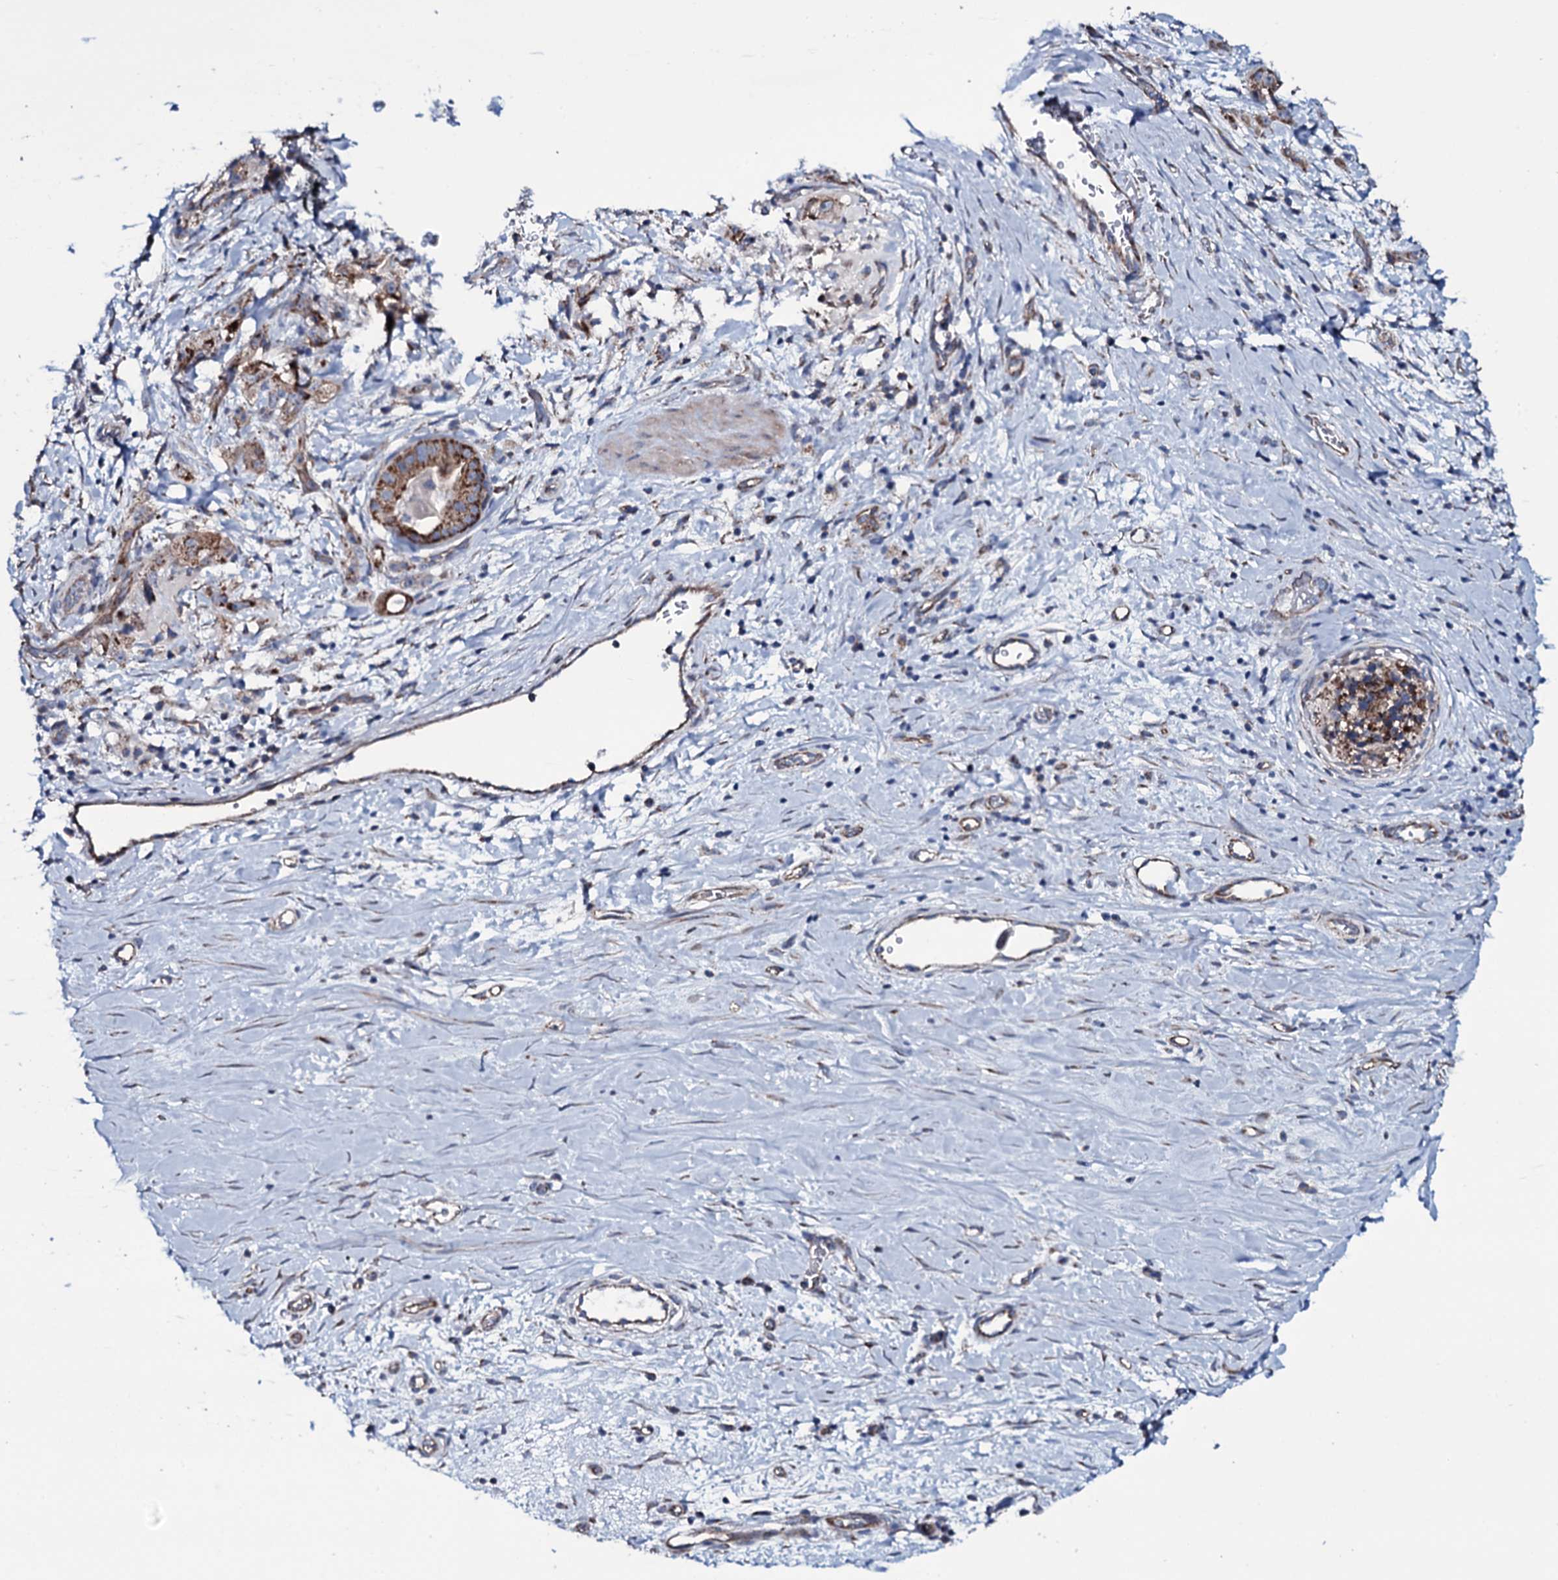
{"staining": {"intensity": "moderate", "quantity": ">75%", "location": "cytoplasmic/membranous"}, "tissue": "stomach cancer", "cell_type": "Tumor cells", "image_type": "cancer", "snomed": [{"axis": "morphology", "description": "Adenocarcinoma, NOS"}, {"axis": "topography", "description": "Stomach"}], "caption": "Immunohistochemical staining of stomach adenocarcinoma displays moderate cytoplasmic/membranous protein staining in about >75% of tumor cells.", "gene": "WIPF3", "patient": {"sex": "male", "age": 48}}